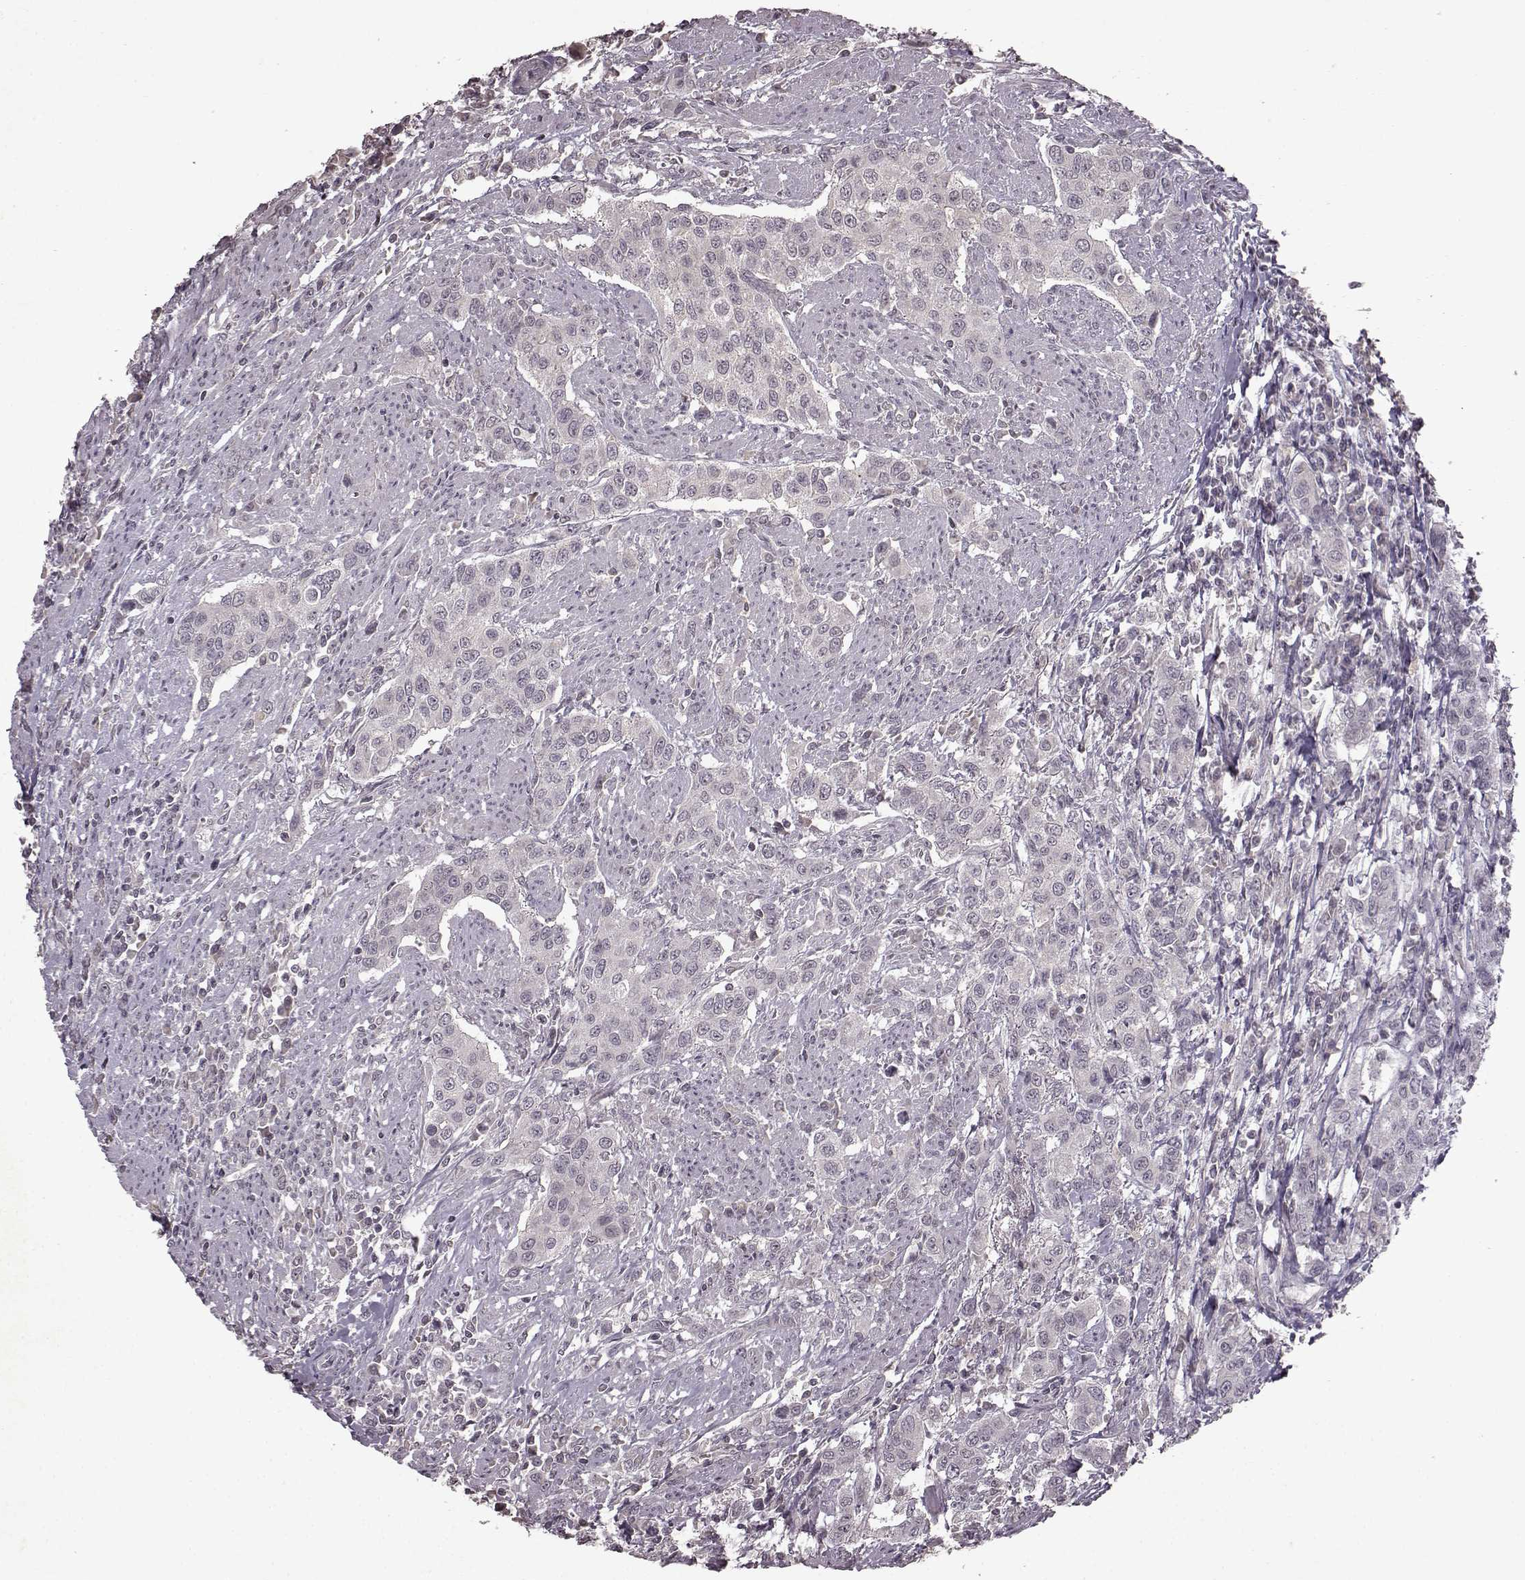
{"staining": {"intensity": "negative", "quantity": "none", "location": "none"}, "tissue": "urothelial cancer", "cell_type": "Tumor cells", "image_type": "cancer", "snomed": [{"axis": "morphology", "description": "Urothelial carcinoma, High grade"}, {"axis": "topography", "description": "Urinary bladder"}], "caption": "Urothelial carcinoma (high-grade) was stained to show a protein in brown. There is no significant staining in tumor cells.", "gene": "LHB", "patient": {"sex": "female", "age": 58}}